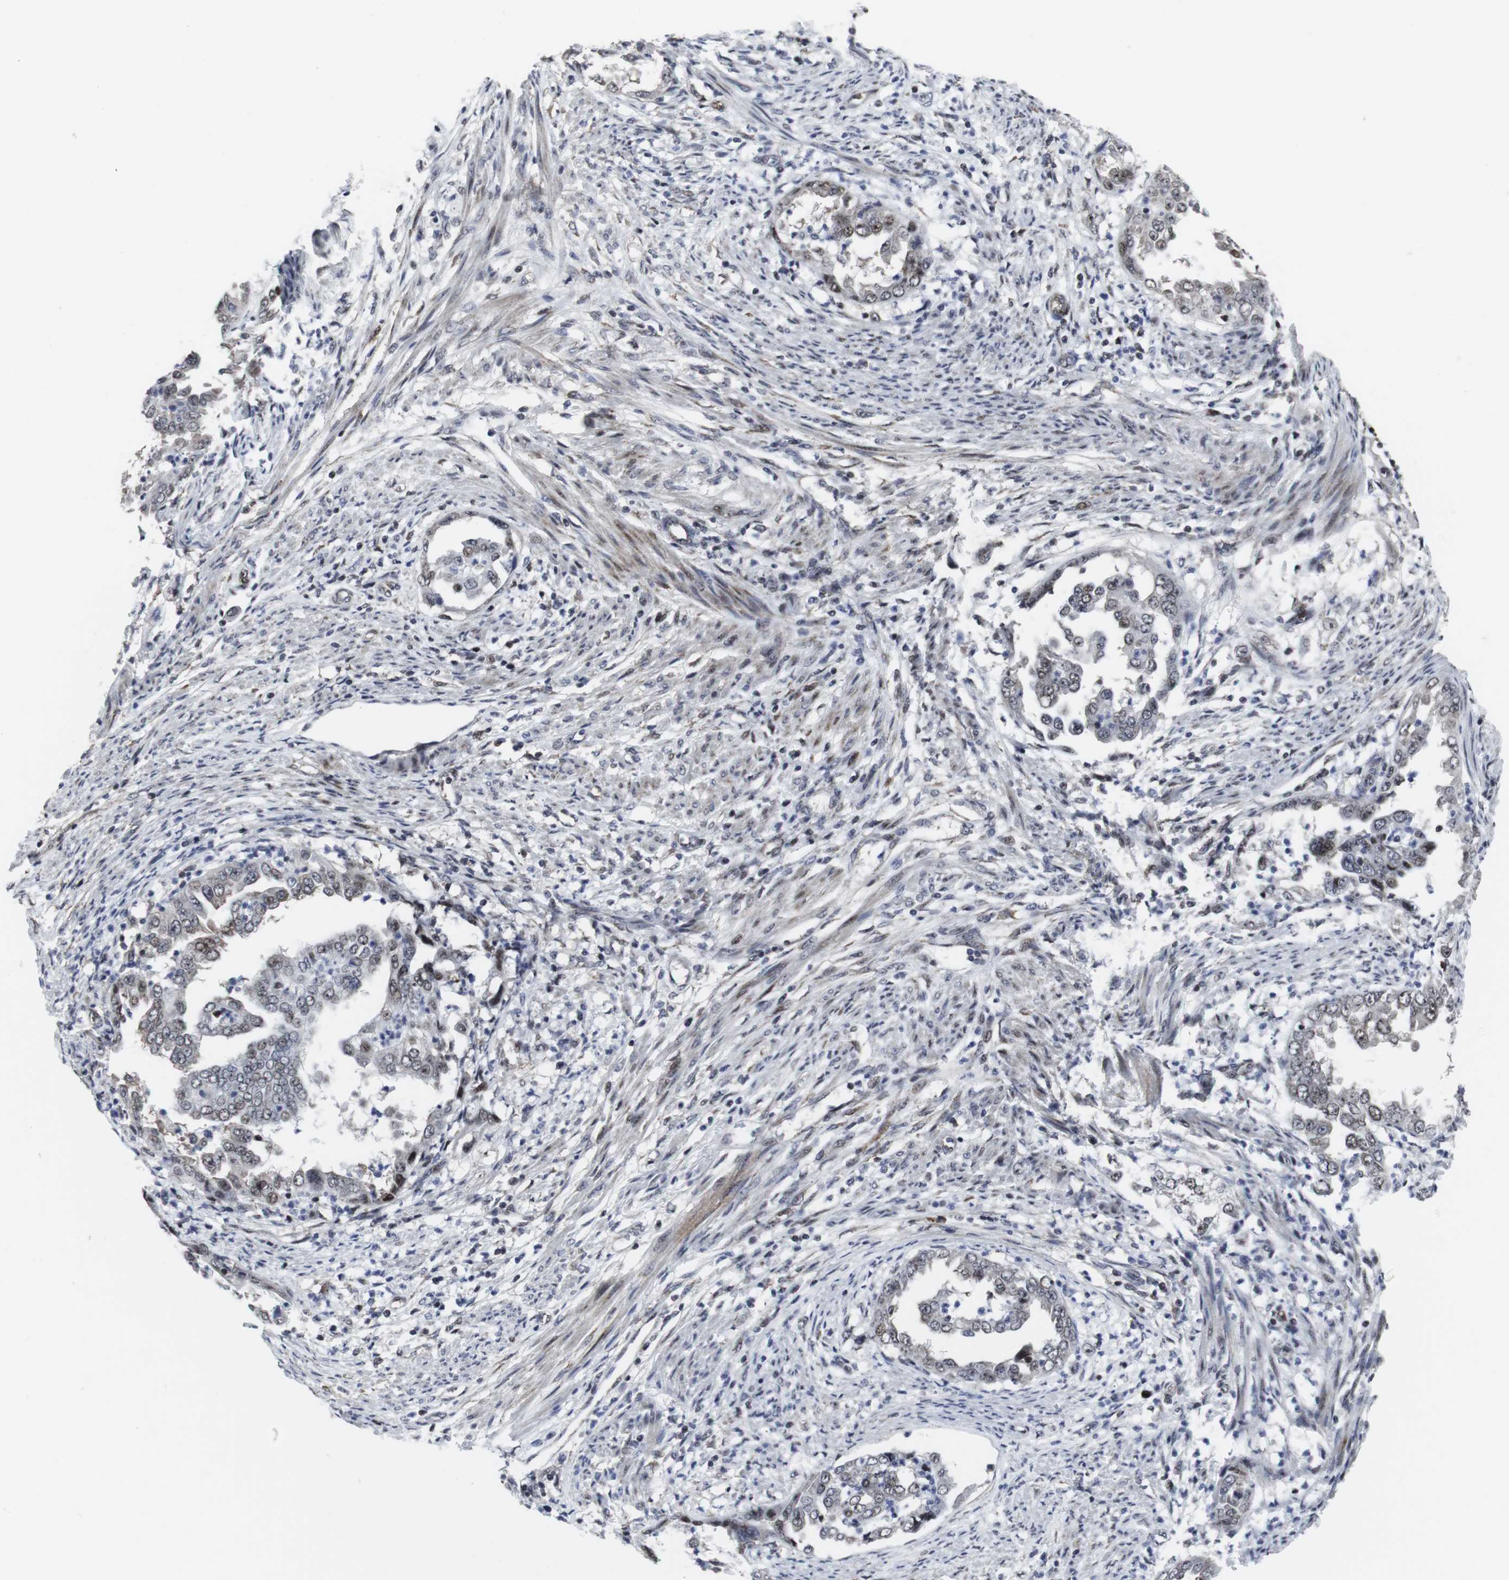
{"staining": {"intensity": "strong", "quantity": "25%-75%", "location": "nuclear"}, "tissue": "endometrial cancer", "cell_type": "Tumor cells", "image_type": "cancer", "snomed": [{"axis": "morphology", "description": "Adenocarcinoma, NOS"}, {"axis": "topography", "description": "Endometrium"}], "caption": "A micrograph of human adenocarcinoma (endometrial) stained for a protein displays strong nuclear brown staining in tumor cells.", "gene": "MLH1", "patient": {"sex": "female", "age": 85}}